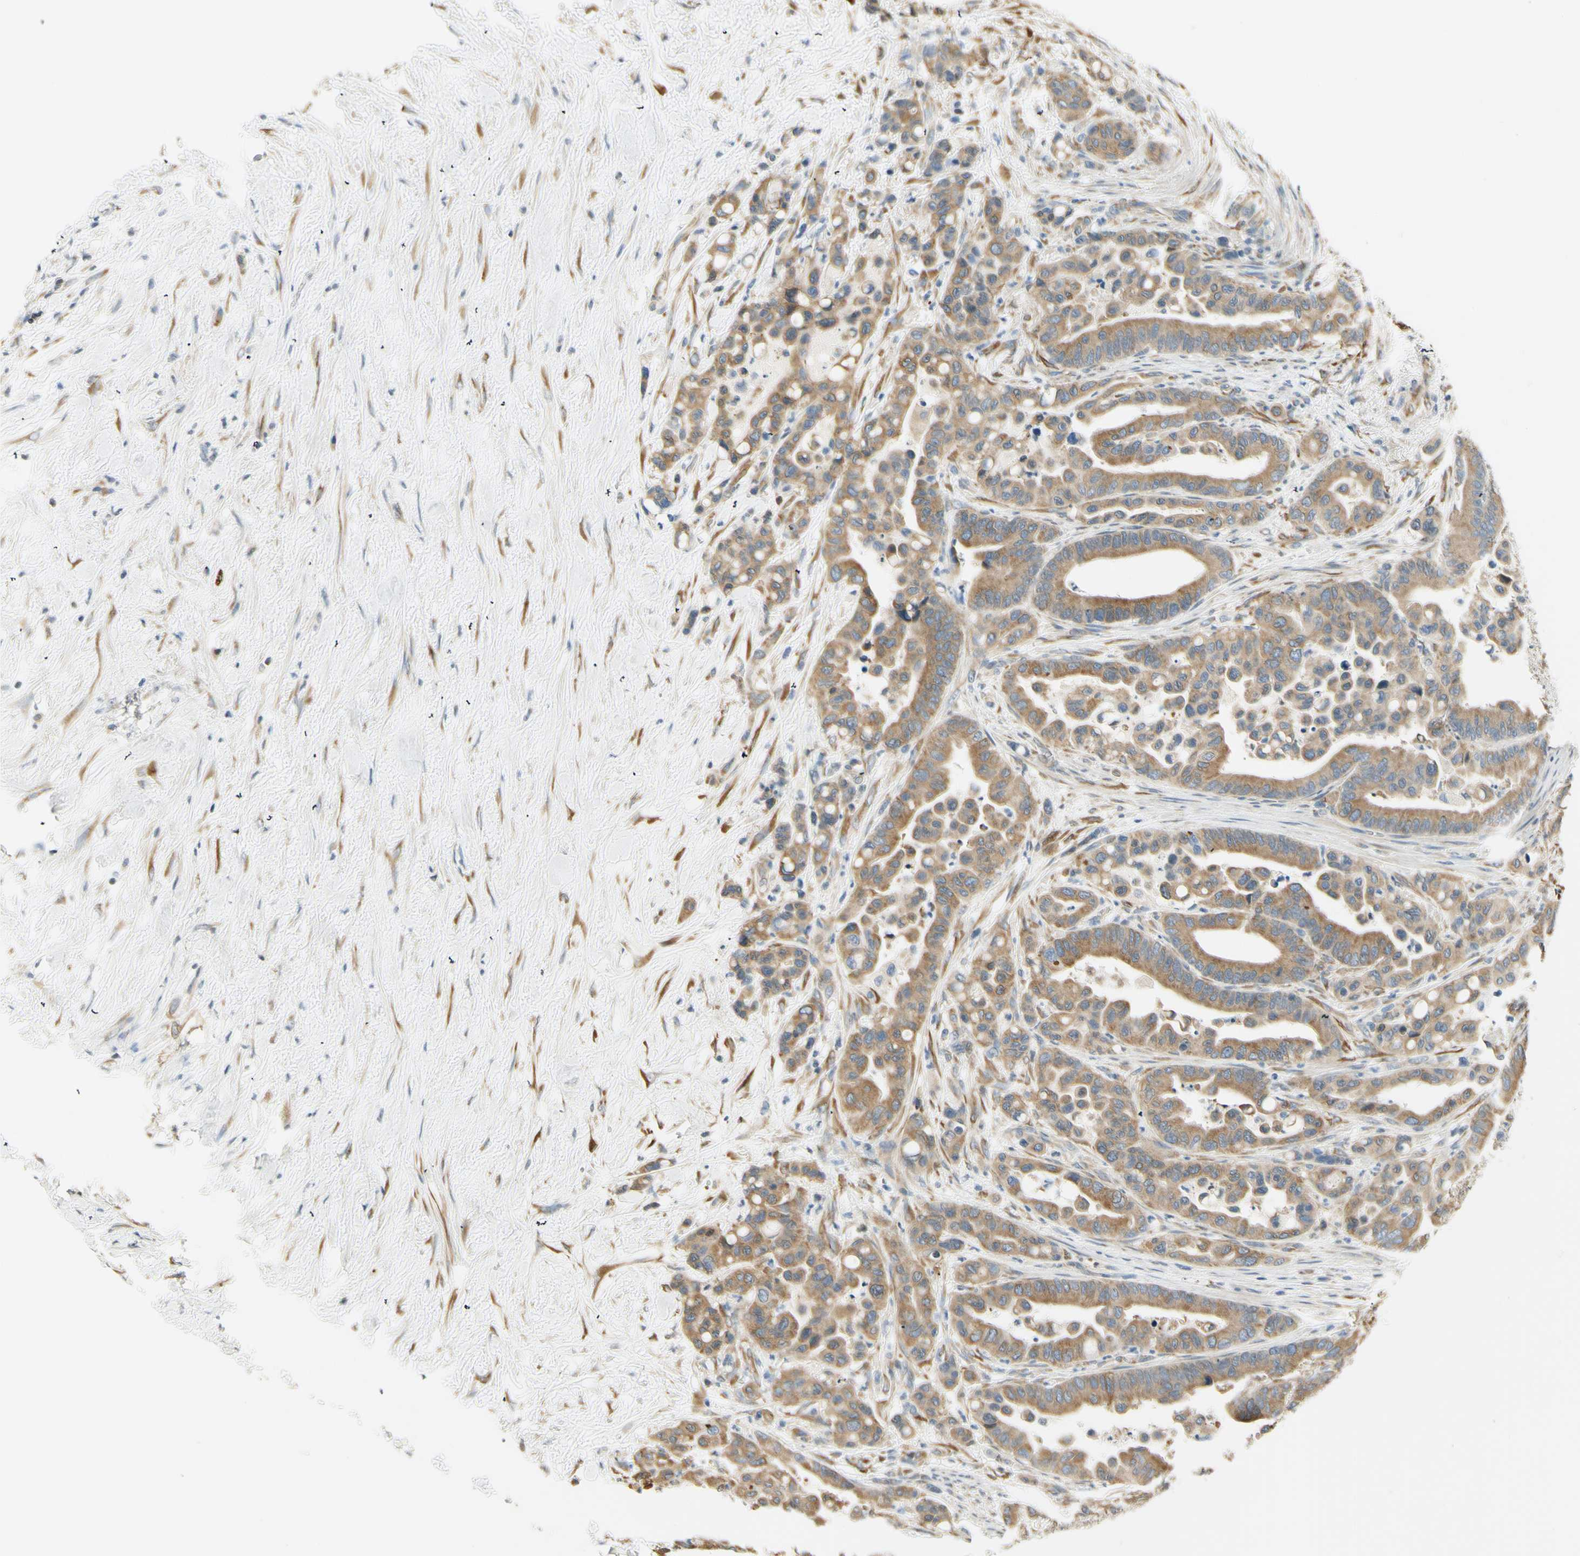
{"staining": {"intensity": "moderate", "quantity": ">75%", "location": "cytoplasmic/membranous"}, "tissue": "colorectal cancer", "cell_type": "Tumor cells", "image_type": "cancer", "snomed": [{"axis": "morphology", "description": "Normal tissue, NOS"}, {"axis": "morphology", "description": "Adenocarcinoma, NOS"}, {"axis": "topography", "description": "Colon"}], "caption": "Protein staining exhibits moderate cytoplasmic/membranous positivity in about >75% of tumor cells in colorectal cancer (adenocarcinoma).", "gene": "IGDCC4", "patient": {"sex": "male", "age": 82}}